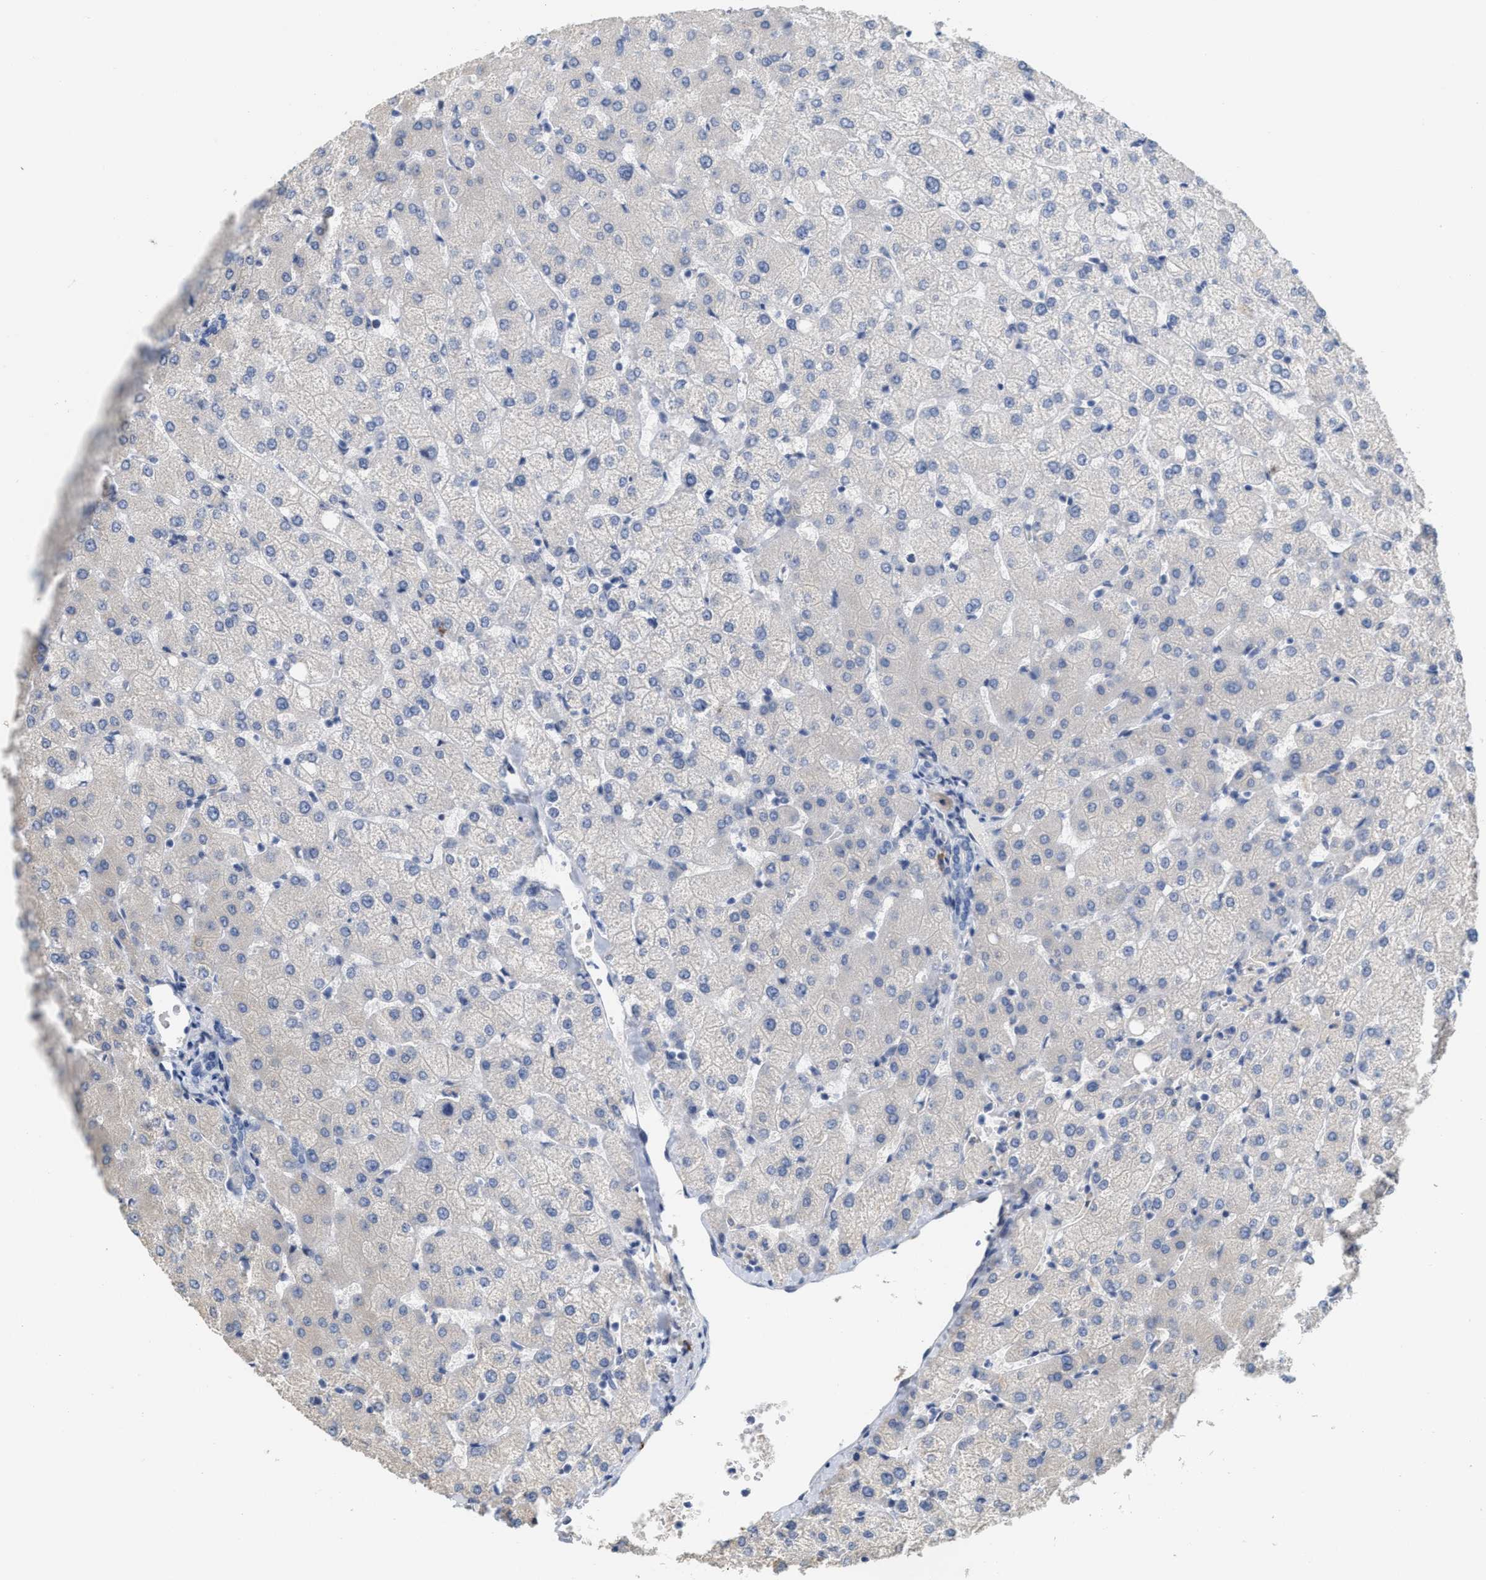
{"staining": {"intensity": "negative", "quantity": "none", "location": "none"}, "tissue": "liver", "cell_type": "Cholangiocytes", "image_type": "normal", "snomed": [{"axis": "morphology", "description": "Normal tissue, NOS"}, {"axis": "topography", "description": "Liver"}], "caption": "High power microscopy micrograph of an immunohistochemistry (IHC) micrograph of unremarkable liver, revealing no significant expression in cholangiocytes. The staining was performed using DAB to visualize the protein expression in brown, while the nuclei were stained in blue with hematoxylin (Magnification: 20x).", "gene": "RYR2", "patient": {"sex": "female", "age": 54}}